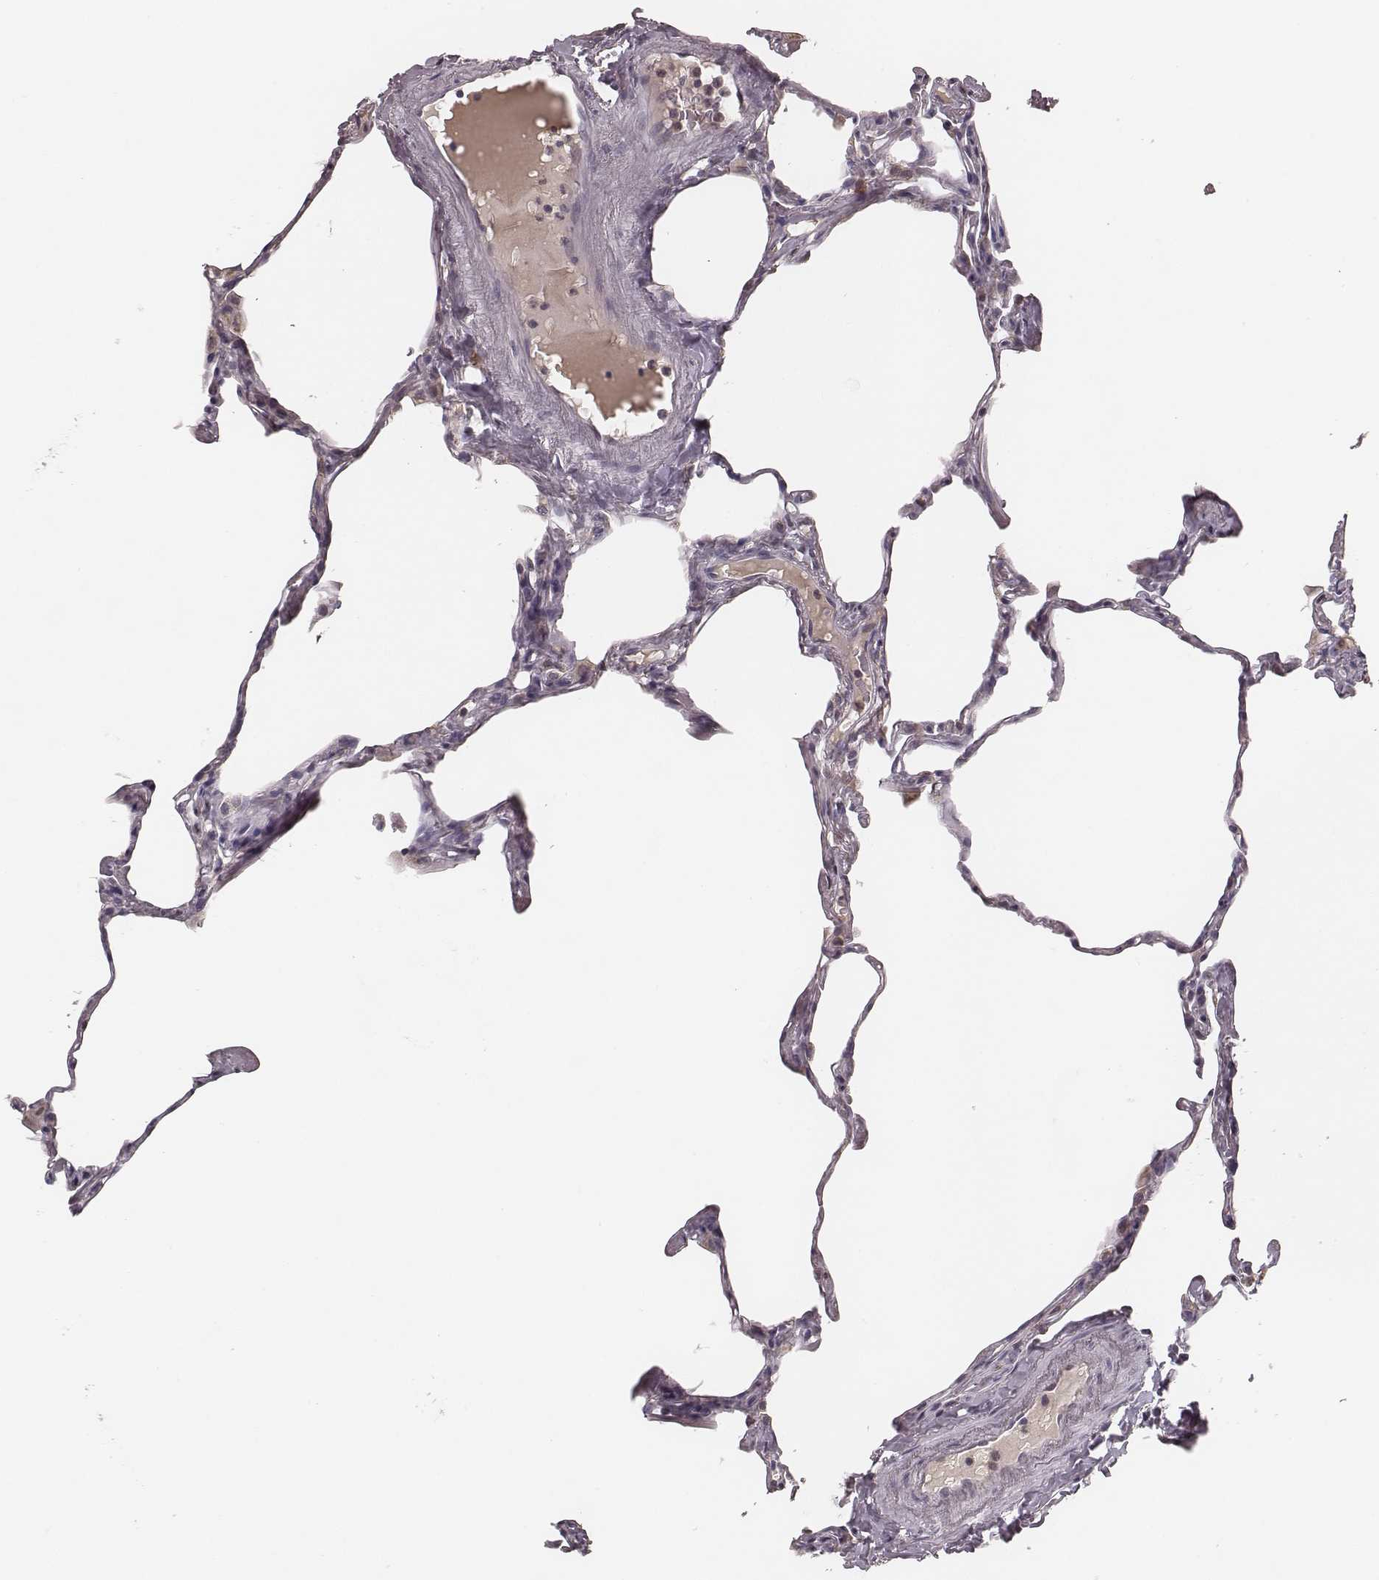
{"staining": {"intensity": "negative", "quantity": "none", "location": "none"}, "tissue": "lung", "cell_type": "Alveolar cells", "image_type": "normal", "snomed": [{"axis": "morphology", "description": "Normal tissue, NOS"}, {"axis": "topography", "description": "Lung"}], "caption": "Alveolar cells show no significant protein expression in normal lung.", "gene": "P2RX5", "patient": {"sex": "male", "age": 65}}